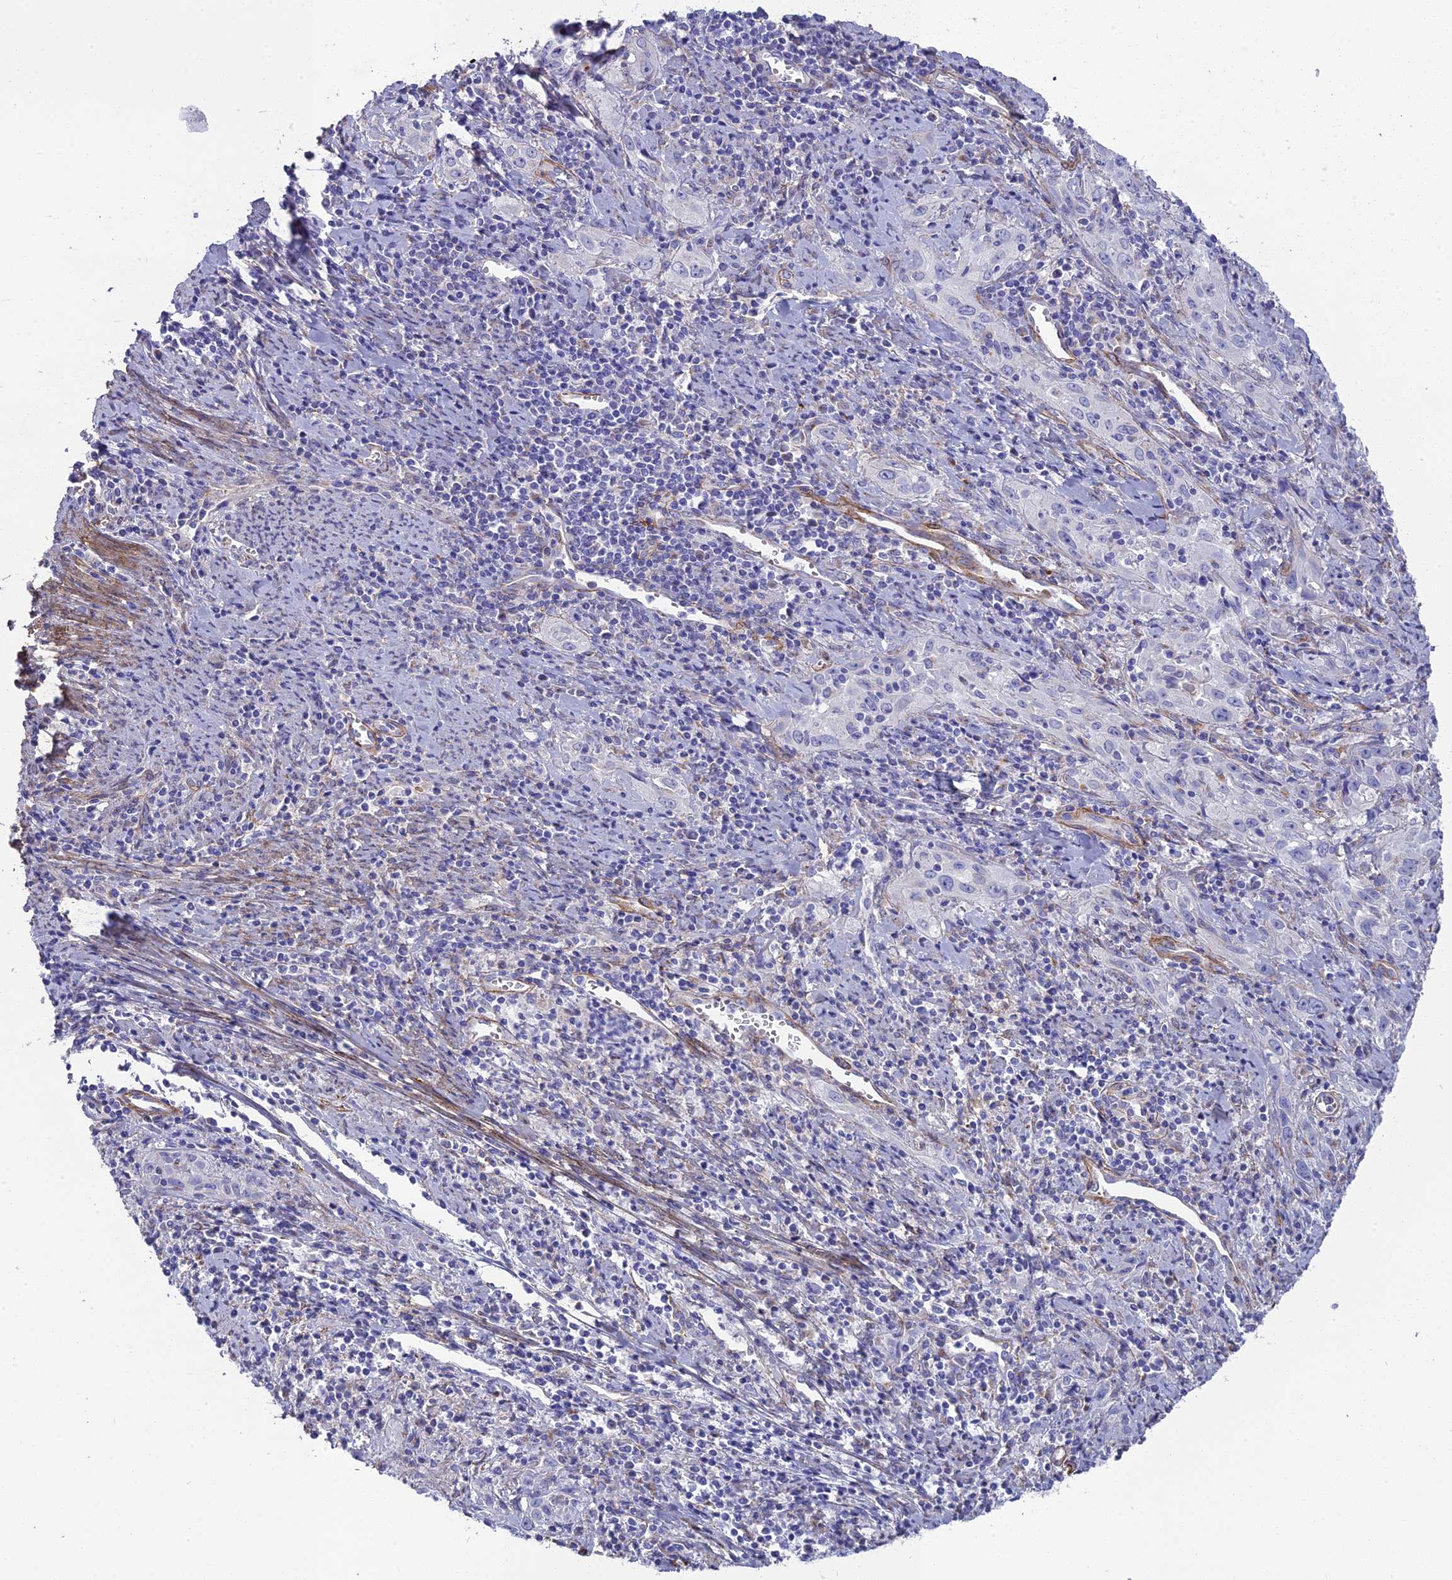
{"staining": {"intensity": "negative", "quantity": "none", "location": "none"}, "tissue": "cervical cancer", "cell_type": "Tumor cells", "image_type": "cancer", "snomed": [{"axis": "morphology", "description": "Squamous cell carcinoma, NOS"}, {"axis": "topography", "description": "Cervix"}], "caption": "There is no significant staining in tumor cells of cervical squamous cell carcinoma.", "gene": "TNS1", "patient": {"sex": "female", "age": 57}}